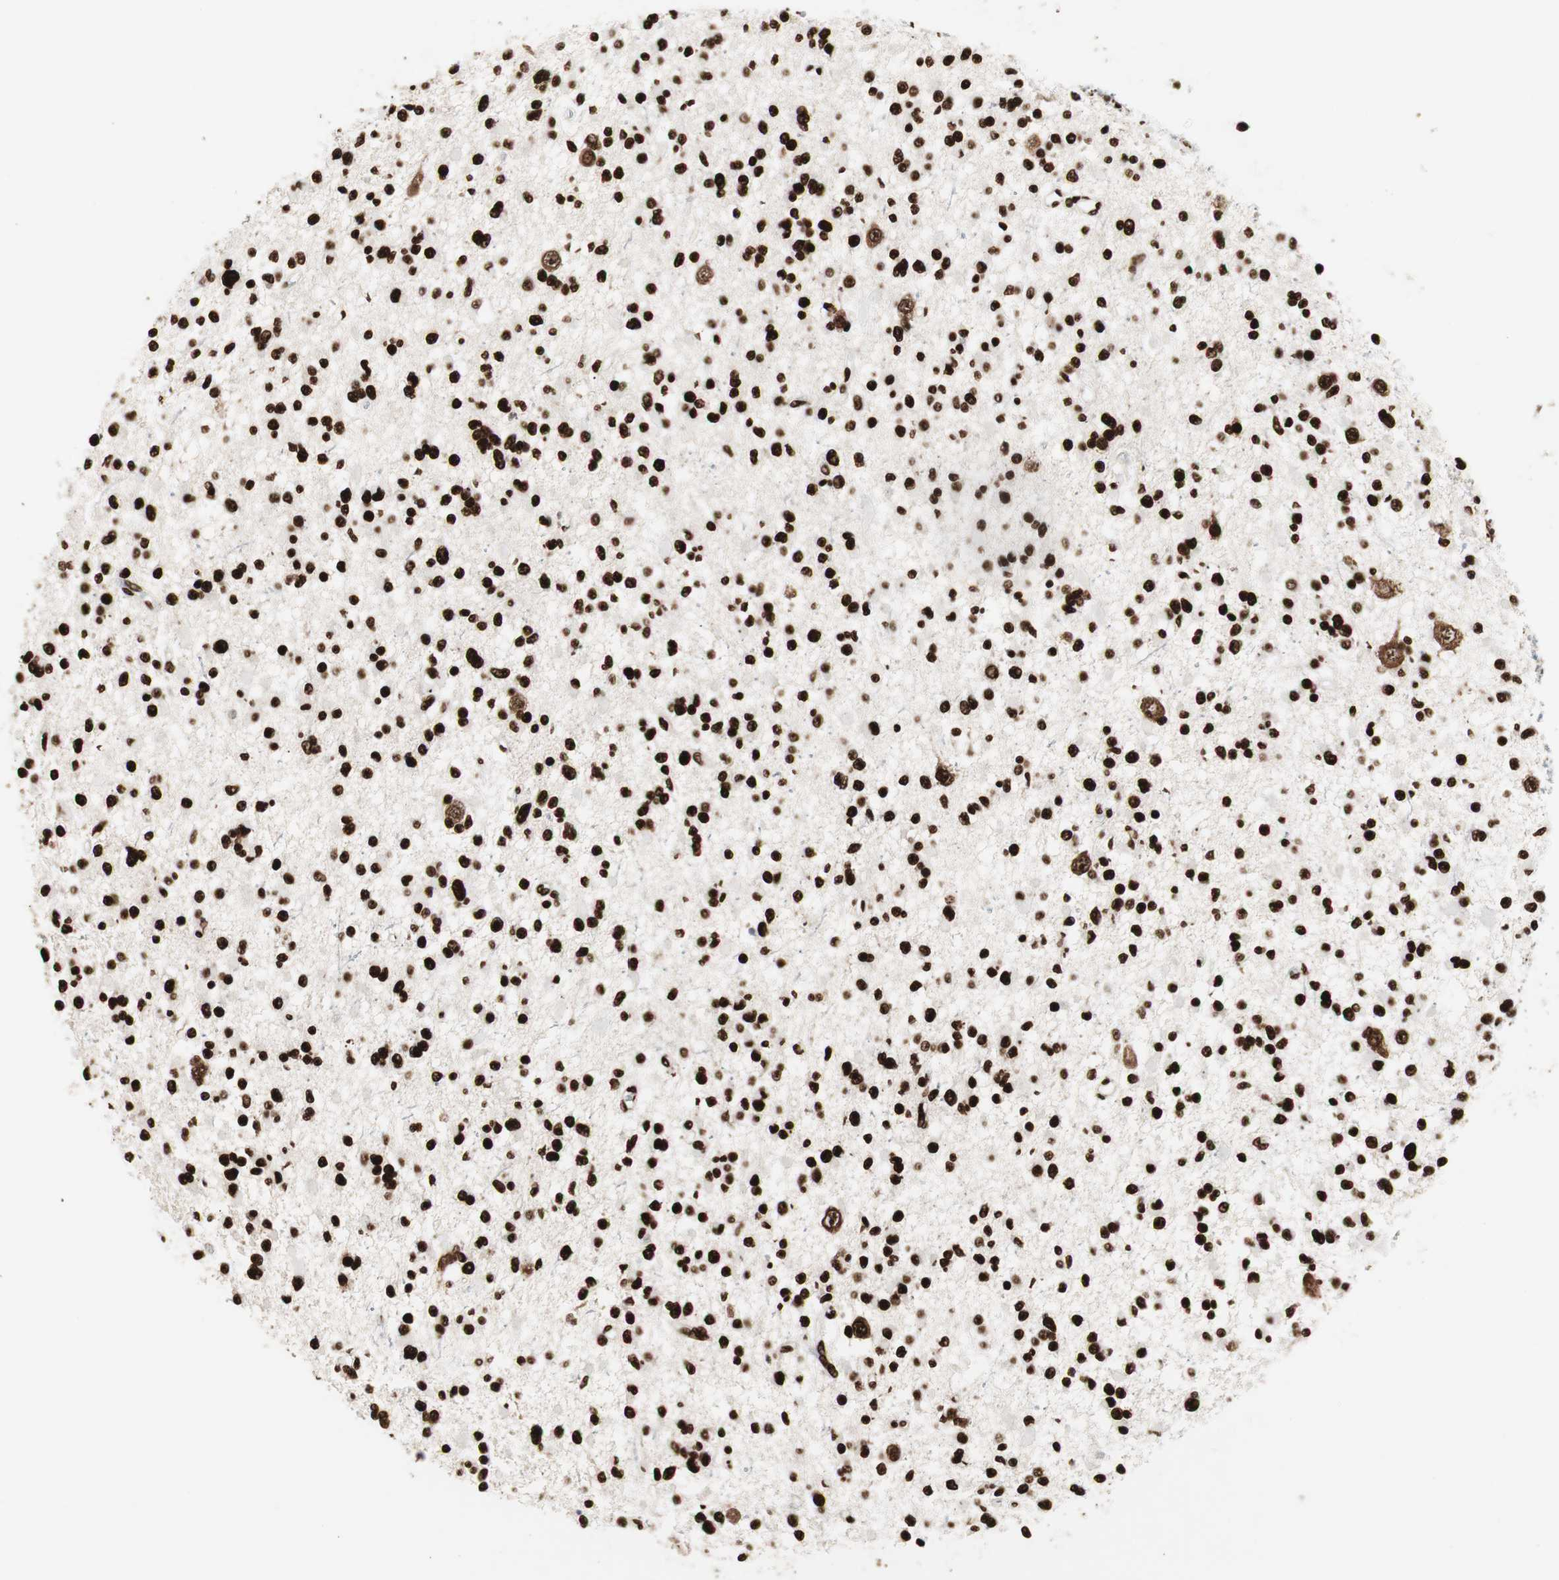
{"staining": {"intensity": "strong", "quantity": ">75%", "location": "nuclear"}, "tissue": "glioma", "cell_type": "Tumor cells", "image_type": "cancer", "snomed": [{"axis": "morphology", "description": "Glioma, malignant, Low grade"}, {"axis": "topography", "description": "Brain"}], "caption": "Protein staining shows strong nuclear expression in about >75% of tumor cells in low-grade glioma (malignant). The staining was performed using DAB (3,3'-diaminobenzidine), with brown indicating positive protein expression. Nuclei are stained blue with hematoxylin.", "gene": "MTA2", "patient": {"sex": "female", "age": 22}}